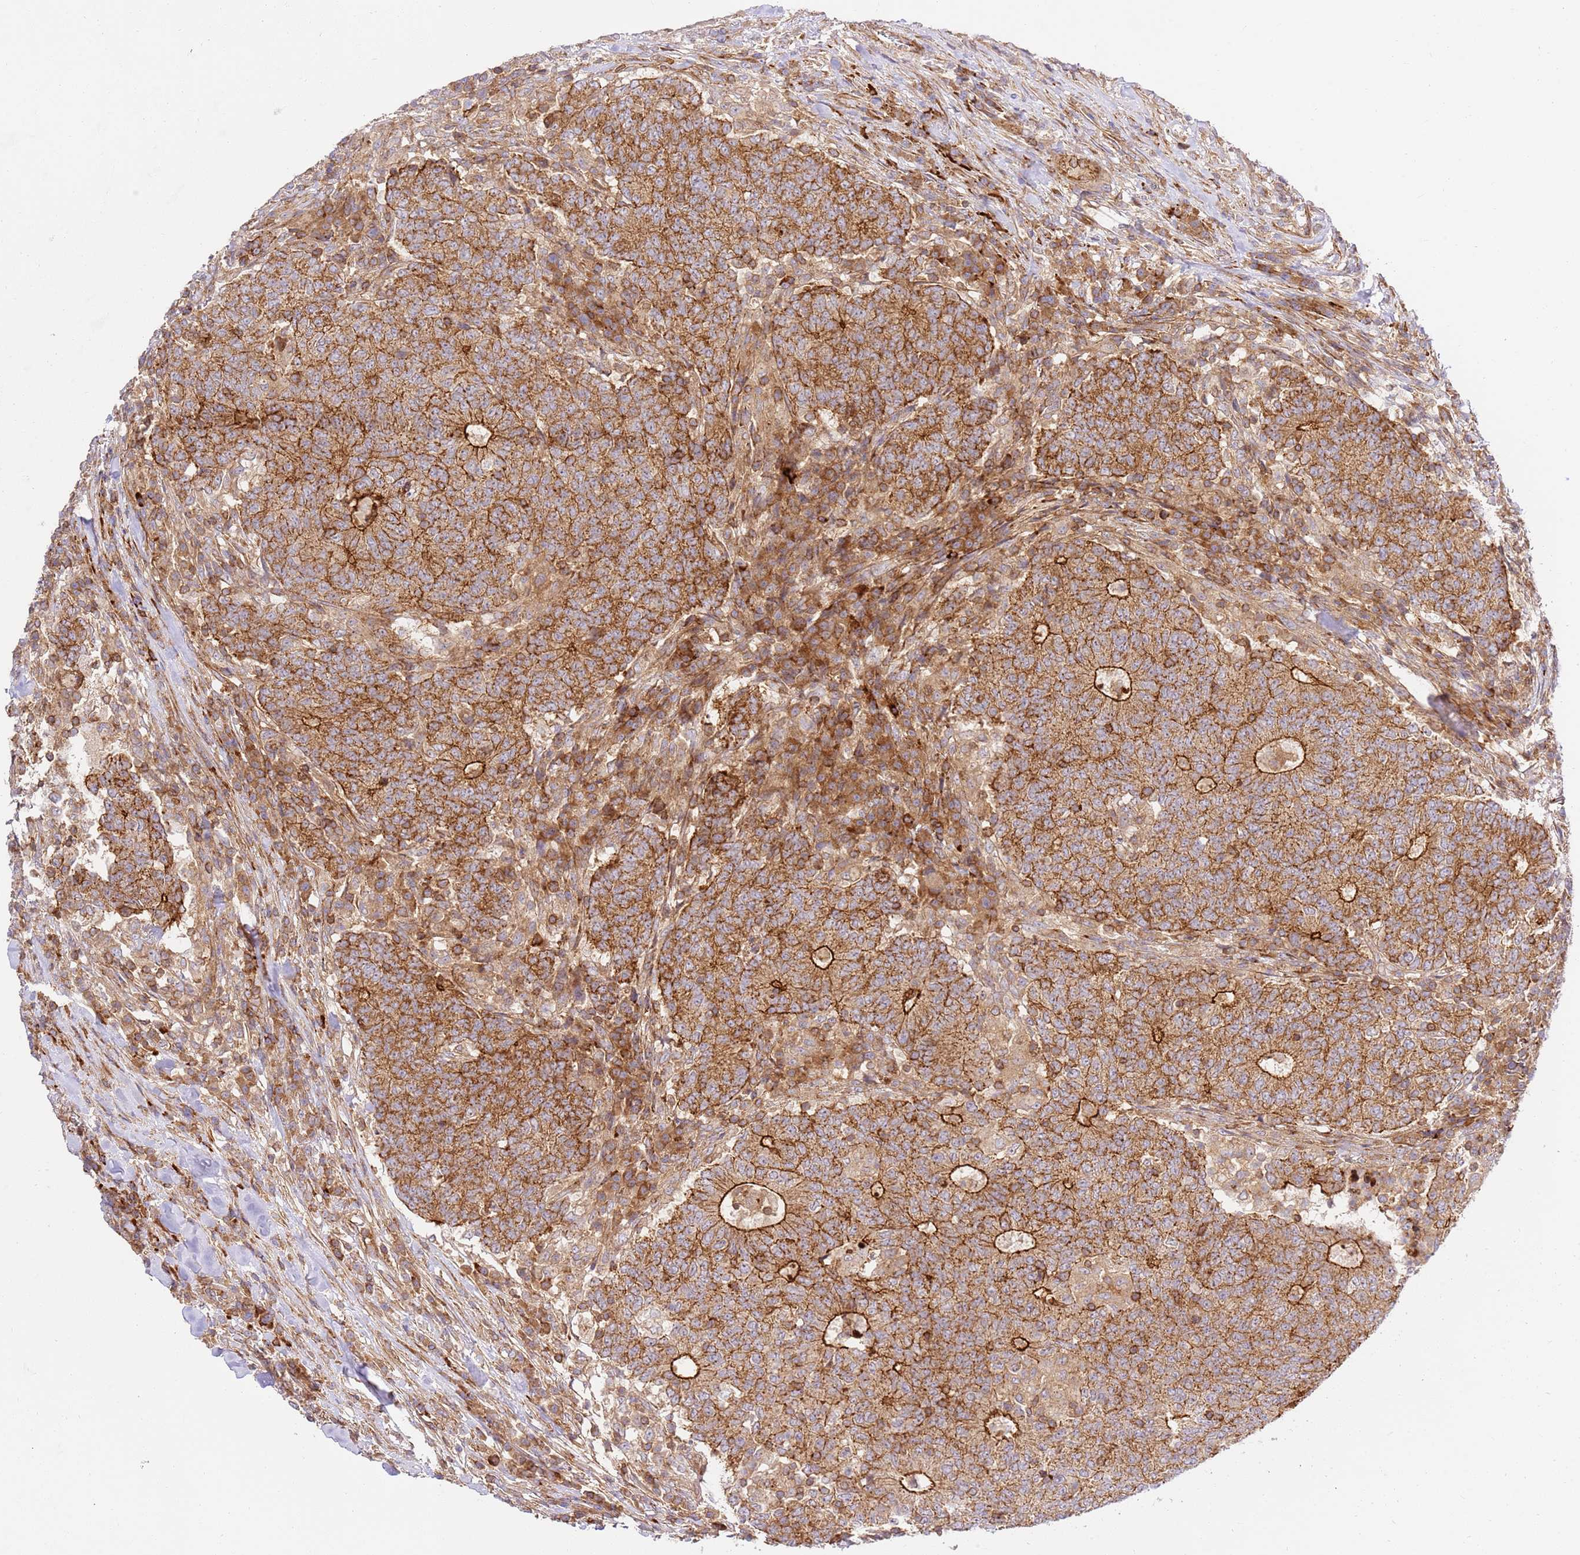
{"staining": {"intensity": "strong", "quantity": ">75%", "location": "cytoplasmic/membranous"}, "tissue": "colorectal cancer", "cell_type": "Tumor cells", "image_type": "cancer", "snomed": [{"axis": "morphology", "description": "Adenocarcinoma, NOS"}, {"axis": "topography", "description": "Colon"}], "caption": "Colorectal adenocarcinoma tissue reveals strong cytoplasmic/membranous expression in about >75% of tumor cells Using DAB (brown) and hematoxylin (blue) stains, captured at high magnification using brightfield microscopy.", "gene": "EFCAB8", "patient": {"sex": "female", "age": 75}}